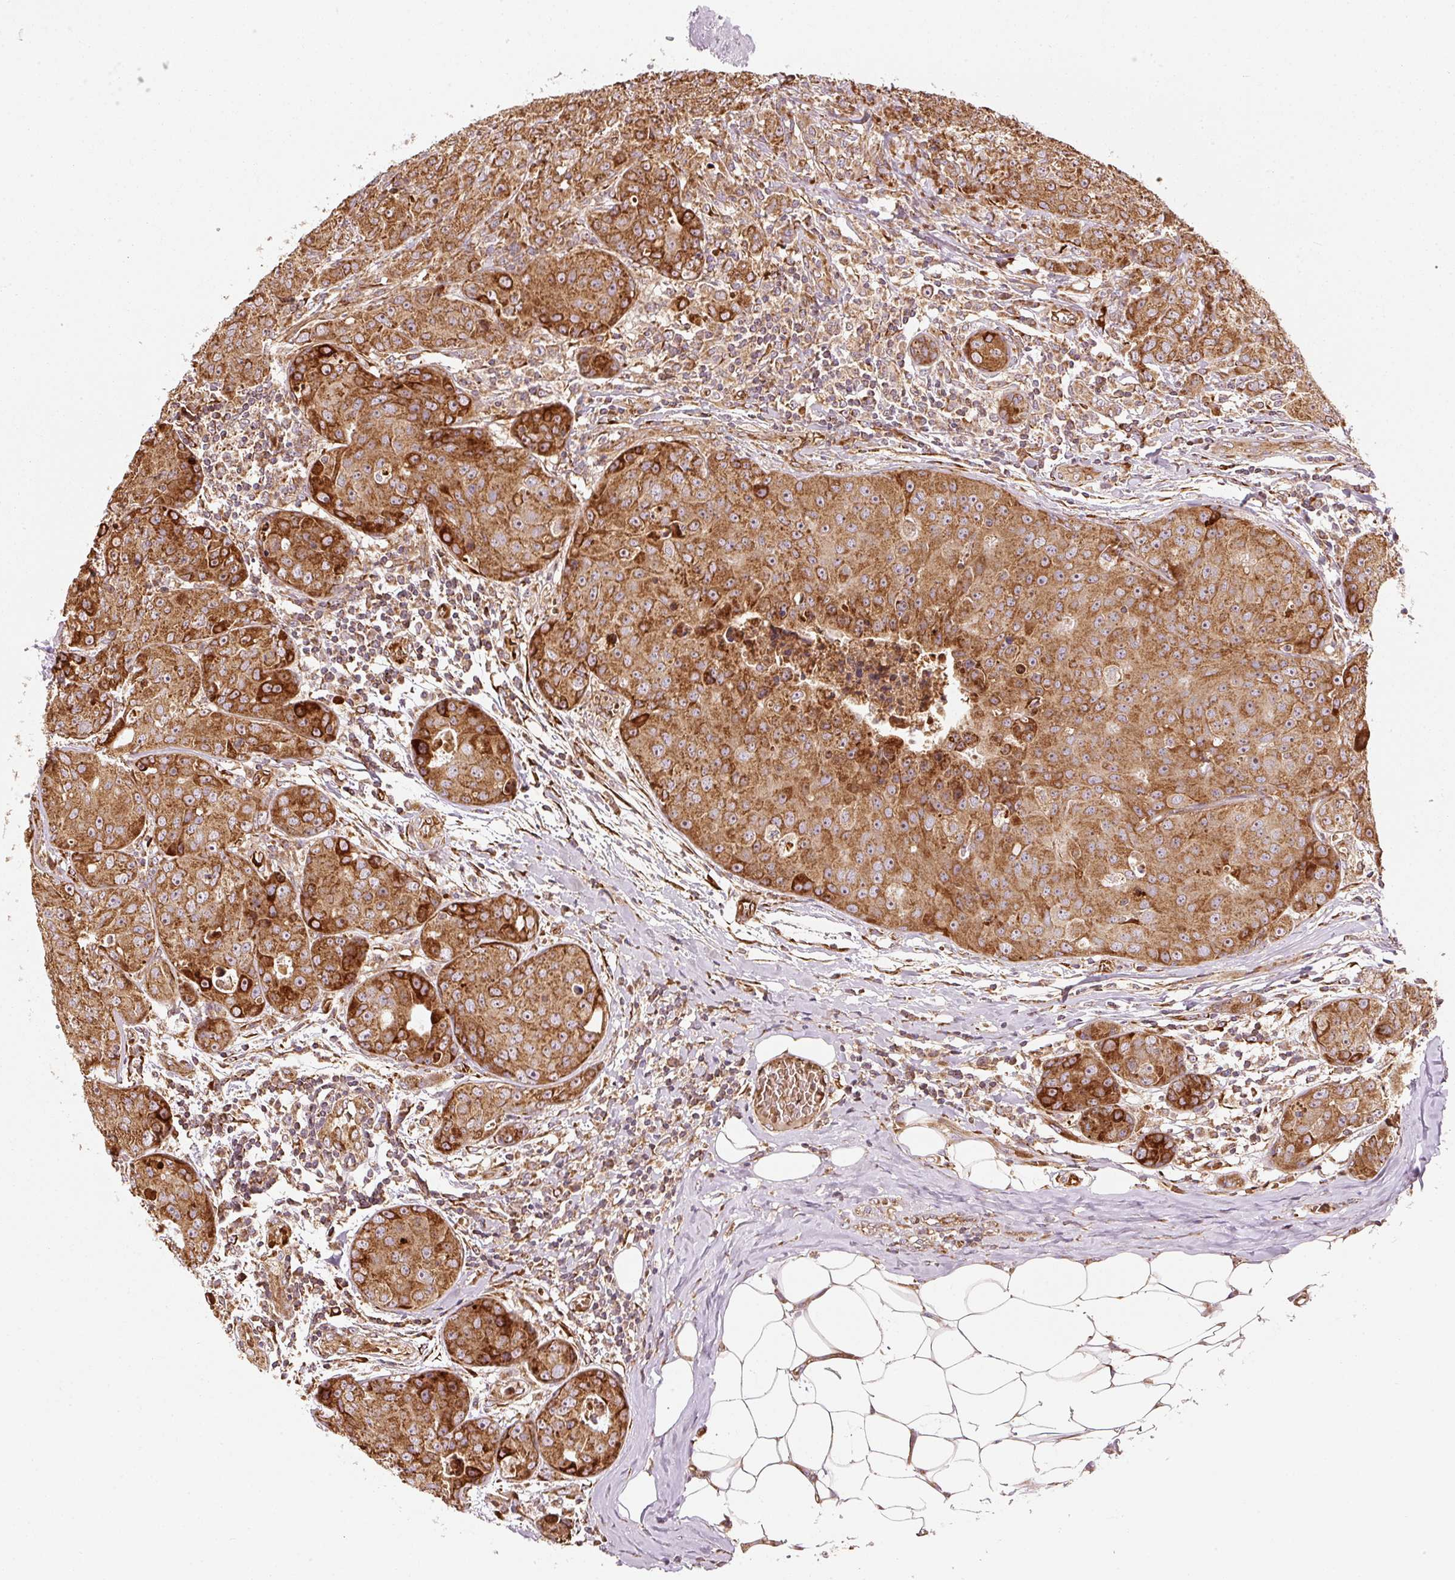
{"staining": {"intensity": "strong", "quantity": ">75%", "location": "cytoplasmic/membranous"}, "tissue": "breast cancer", "cell_type": "Tumor cells", "image_type": "cancer", "snomed": [{"axis": "morphology", "description": "Duct carcinoma"}, {"axis": "topography", "description": "Breast"}], "caption": "Brown immunohistochemical staining in human breast invasive ductal carcinoma displays strong cytoplasmic/membranous staining in approximately >75% of tumor cells. (DAB (3,3'-diaminobenzidine) IHC, brown staining for protein, blue staining for nuclei).", "gene": "ISCU", "patient": {"sex": "female", "age": 43}}